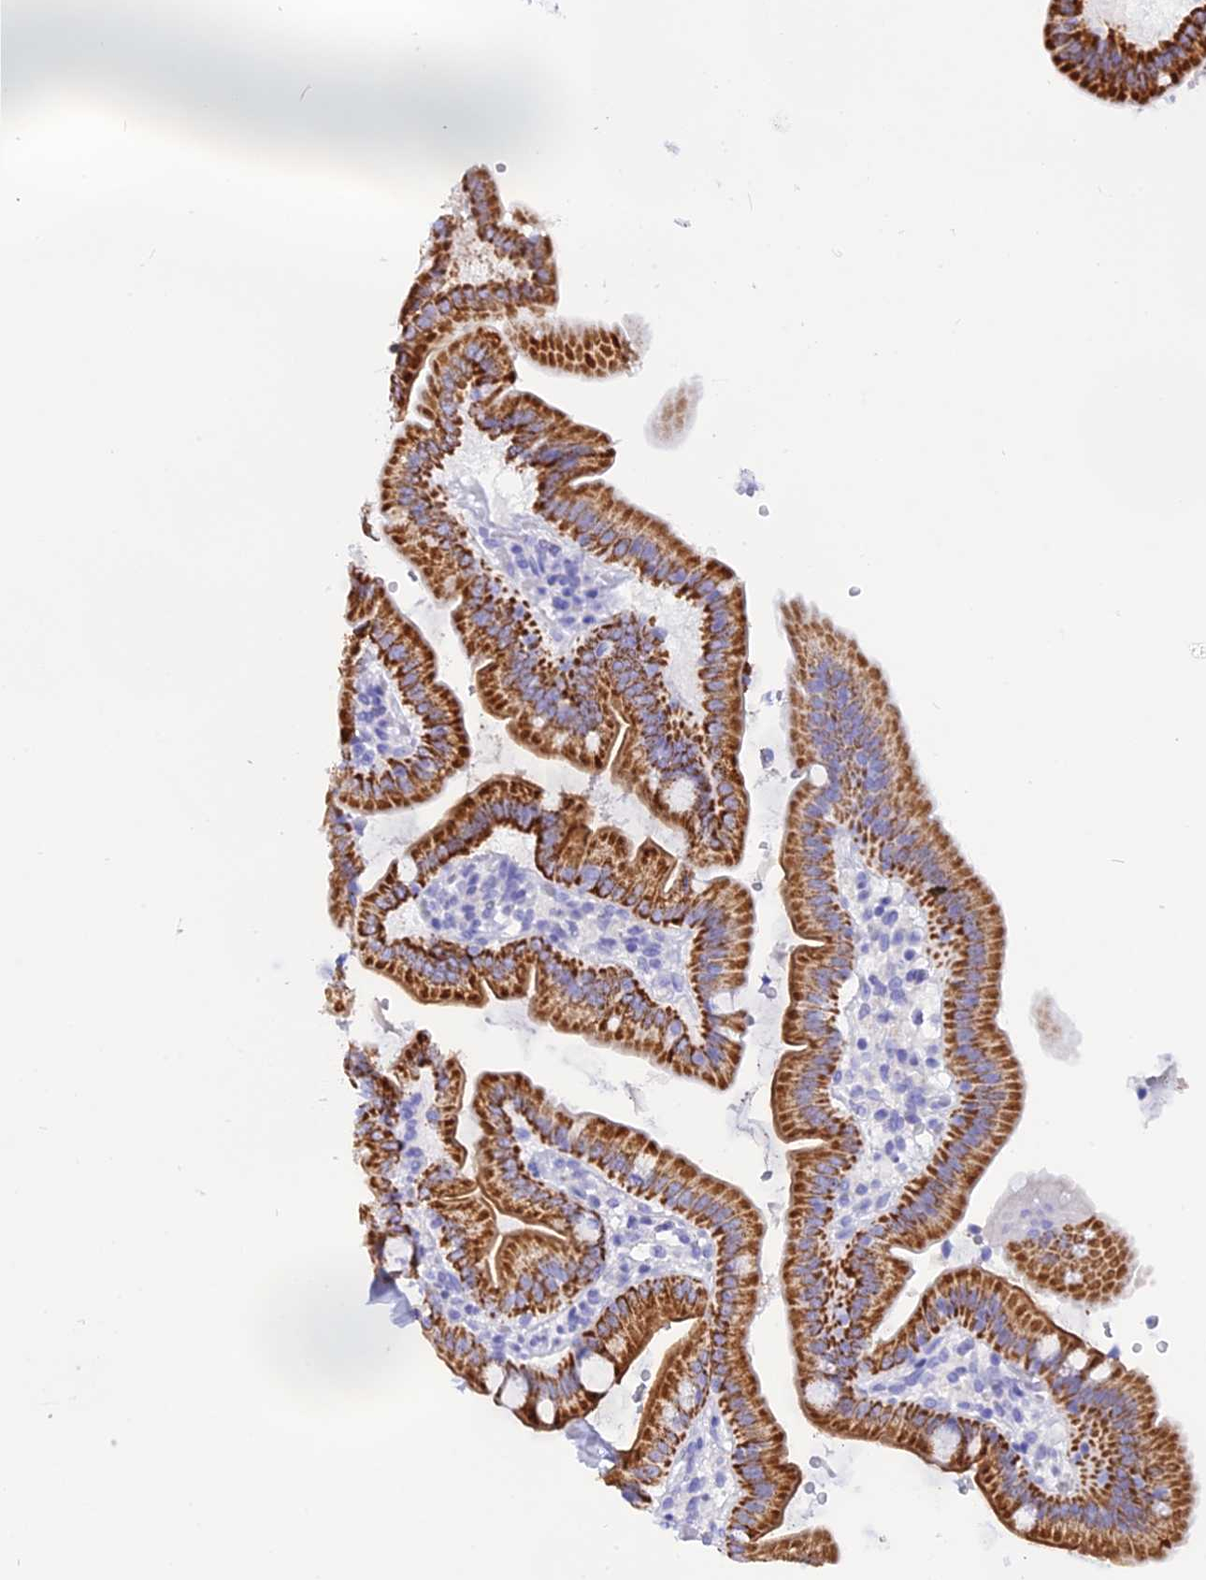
{"staining": {"intensity": "strong", "quantity": ">75%", "location": "cytoplasmic/membranous"}, "tissue": "duodenum", "cell_type": "Glandular cells", "image_type": "normal", "snomed": [{"axis": "morphology", "description": "Normal tissue, NOS"}, {"axis": "topography", "description": "Duodenum"}], "caption": "Protein analysis of normal duodenum reveals strong cytoplasmic/membranous staining in about >75% of glandular cells. The staining was performed using DAB (3,3'-diaminobenzidine), with brown indicating positive protein expression. Nuclei are stained blue with hematoxylin.", "gene": "ISCA1", "patient": {"sex": "female", "age": 67}}